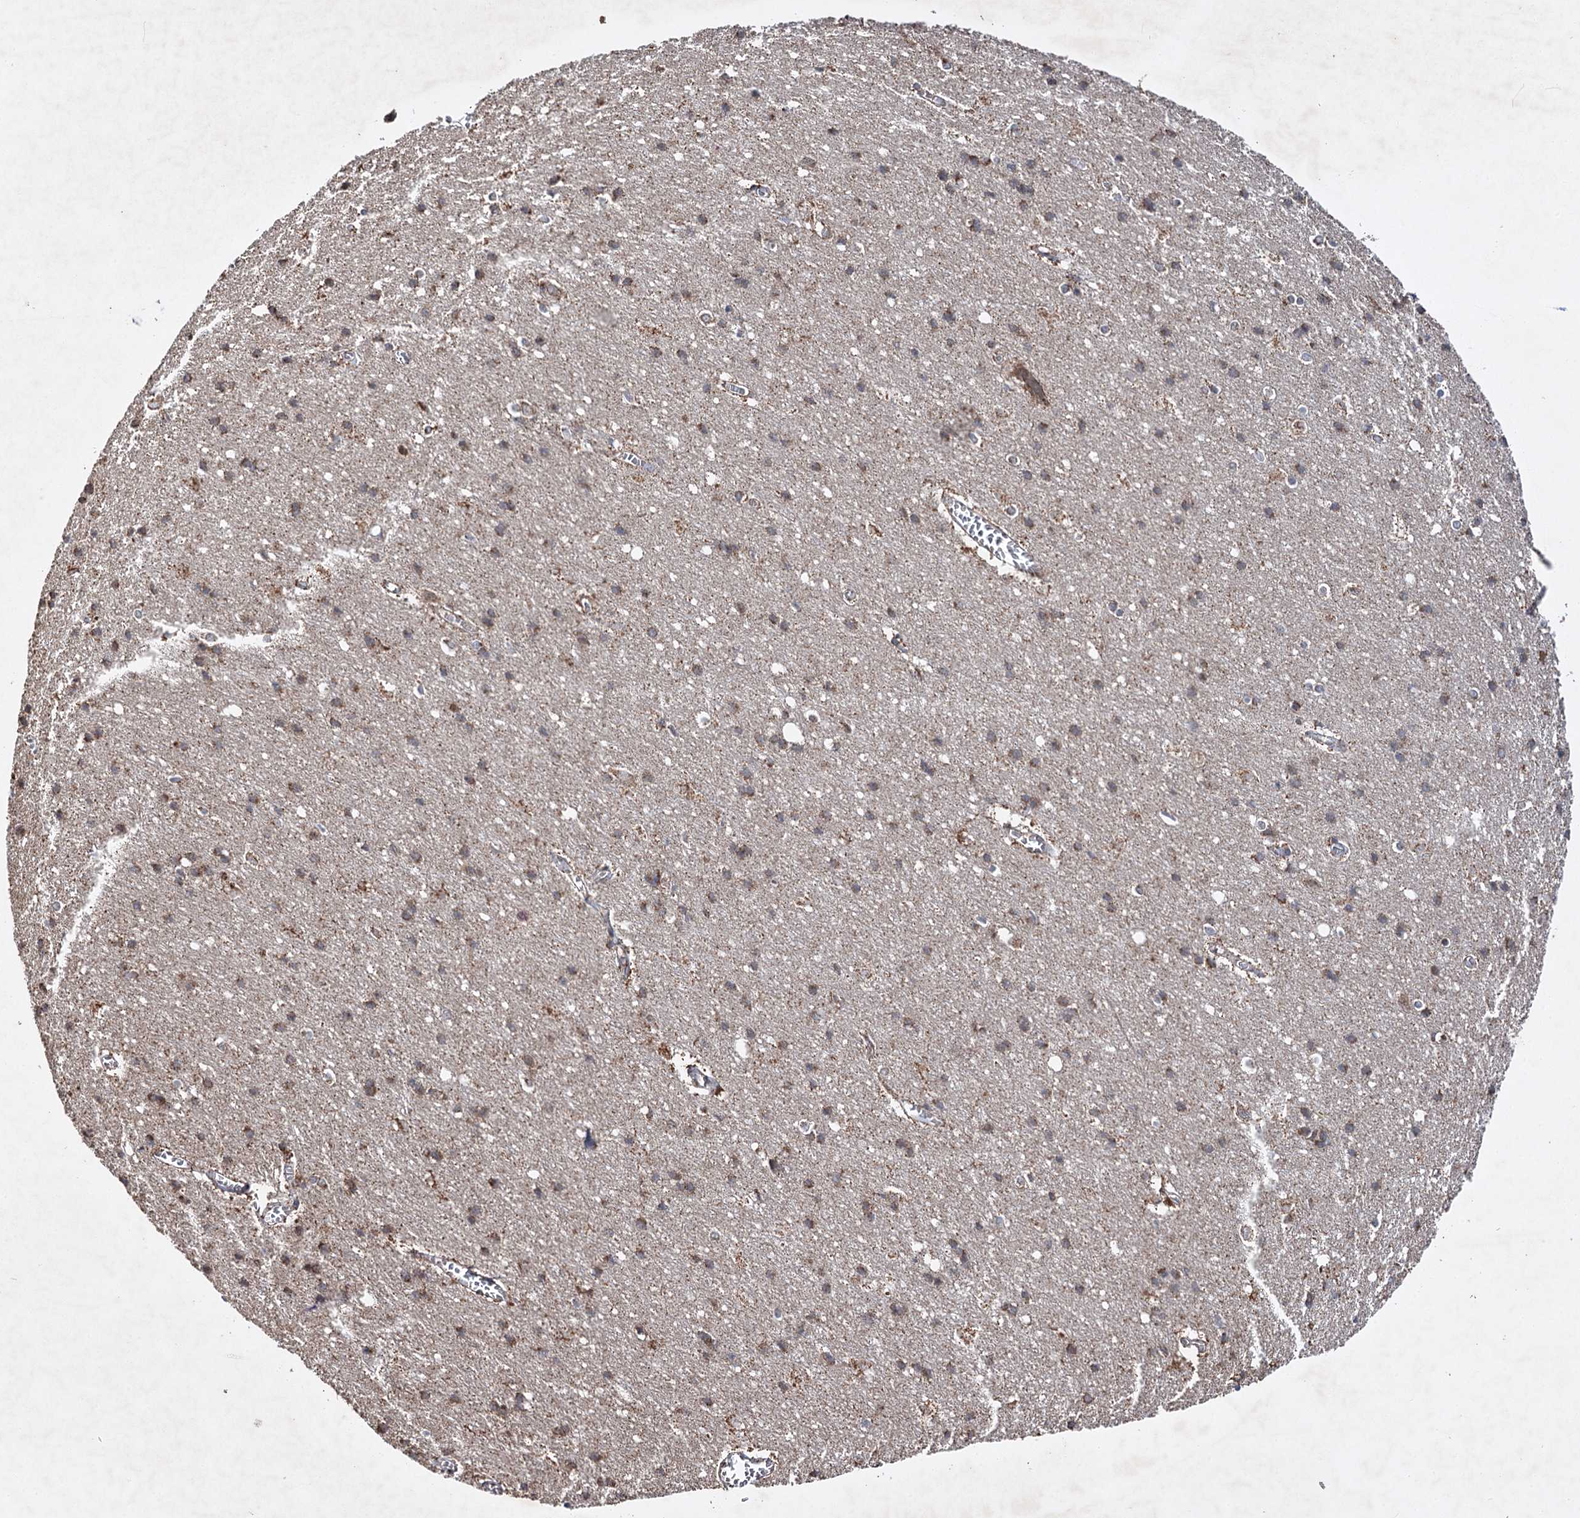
{"staining": {"intensity": "weak", "quantity": ">75%", "location": "cytoplasmic/membranous"}, "tissue": "cerebral cortex", "cell_type": "Endothelial cells", "image_type": "normal", "snomed": [{"axis": "morphology", "description": "Normal tissue, NOS"}, {"axis": "topography", "description": "Cerebral cortex"}], "caption": "Endothelial cells show low levels of weak cytoplasmic/membranous positivity in approximately >75% of cells in normal cerebral cortex. The staining is performed using DAB brown chromogen to label protein expression. The nuclei are counter-stained blue using hematoxylin.", "gene": "PIK3CB", "patient": {"sex": "male", "age": 54}}